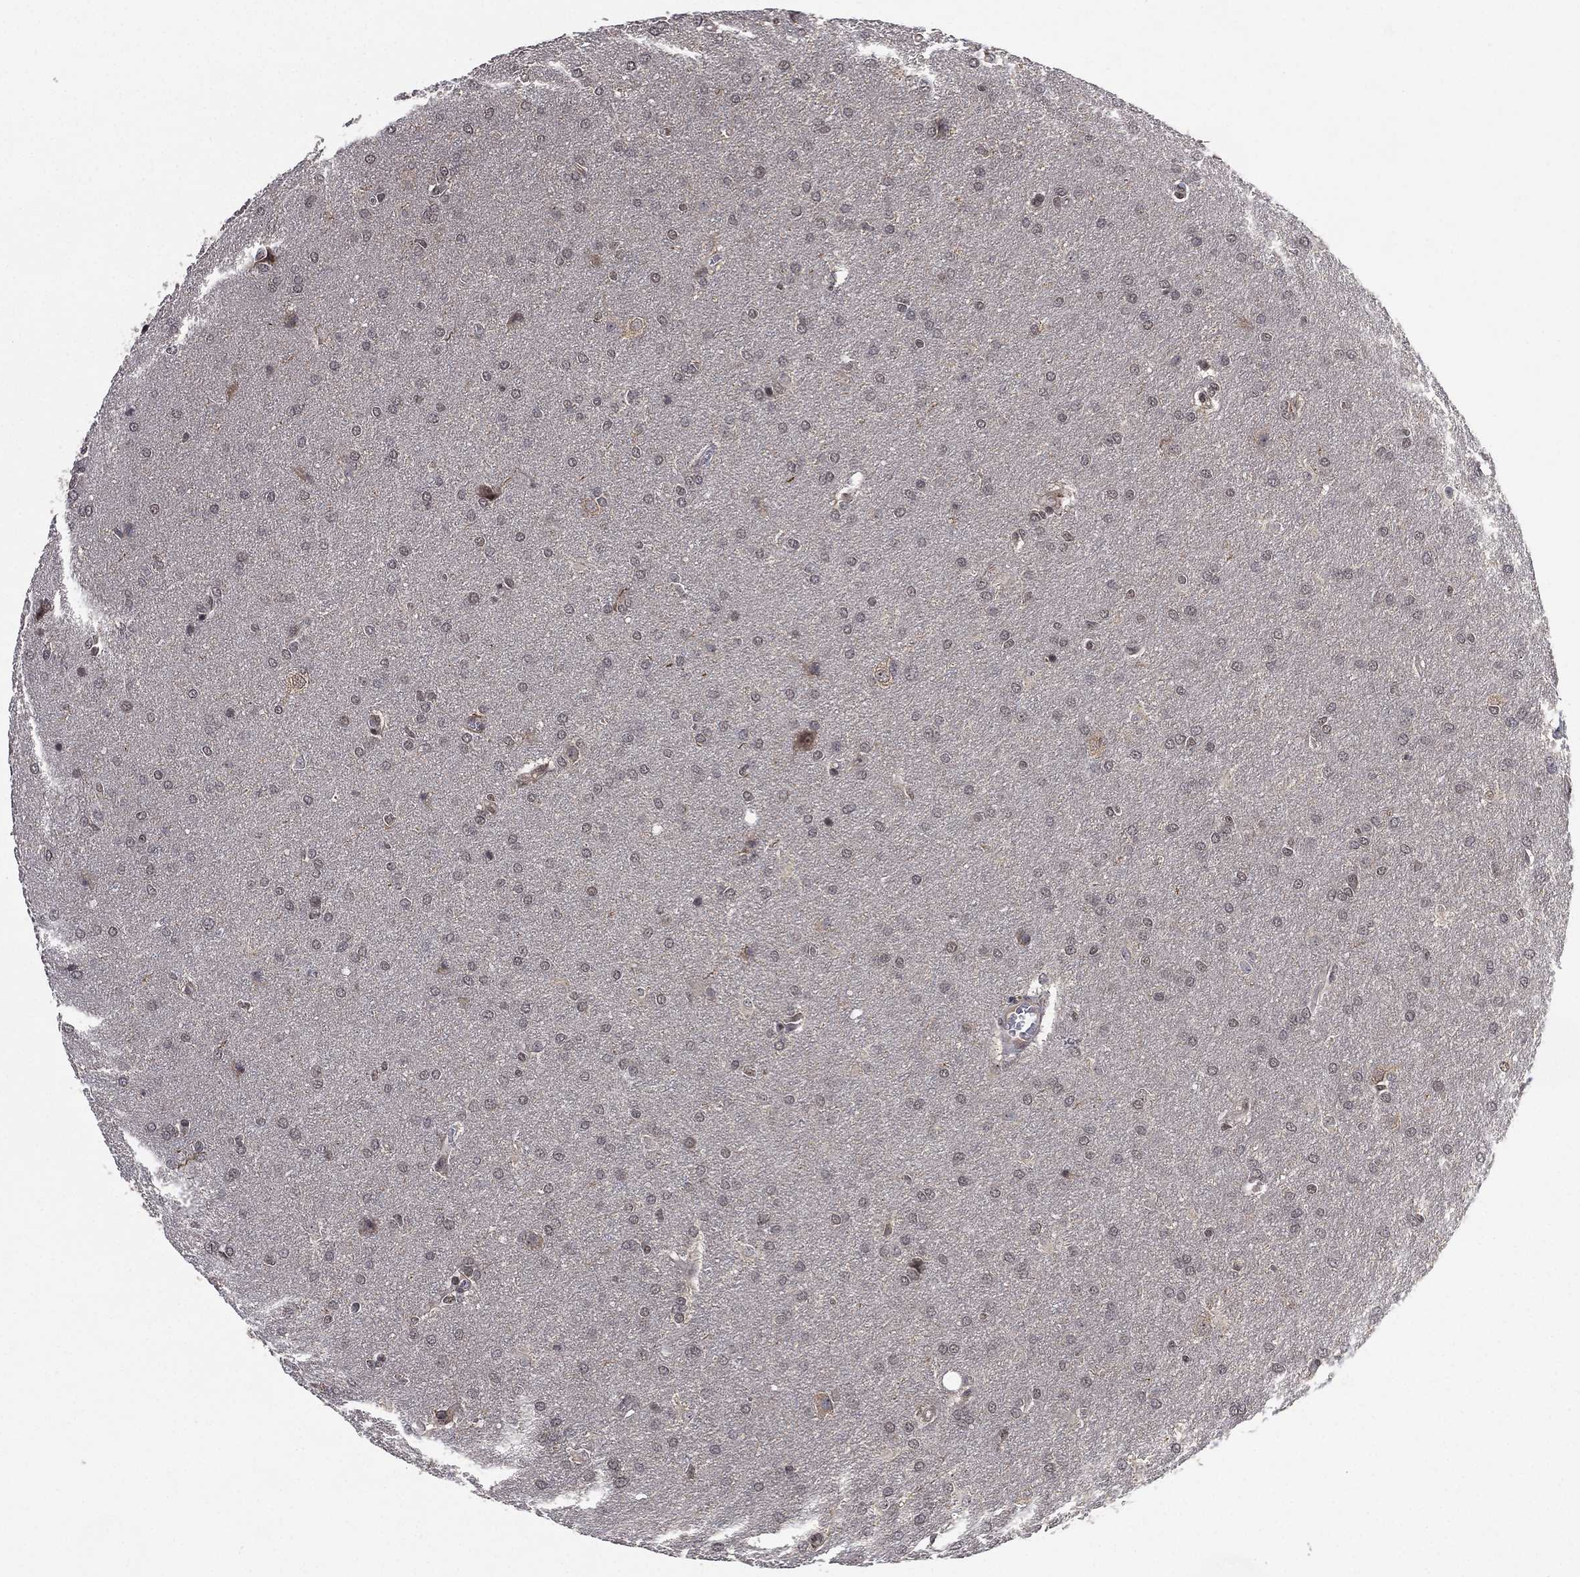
{"staining": {"intensity": "negative", "quantity": "none", "location": "none"}, "tissue": "glioma", "cell_type": "Tumor cells", "image_type": "cancer", "snomed": [{"axis": "morphology", "description": "Glioma, malignant, Low grade"}, {"axis": "topography", "description": "Brain"}], "caption": "Micrograph shows no significant protein expression in tumor cells of malignant low-grade glioma. (Stains: DAB (3,3'-diaminobenzidine) IHC with hematoxylin counter stain, Microscopy: brightfield microscopy at high magnification).", "gene": "NELFCD", "patient": {"sex": "female", "age": 32}}